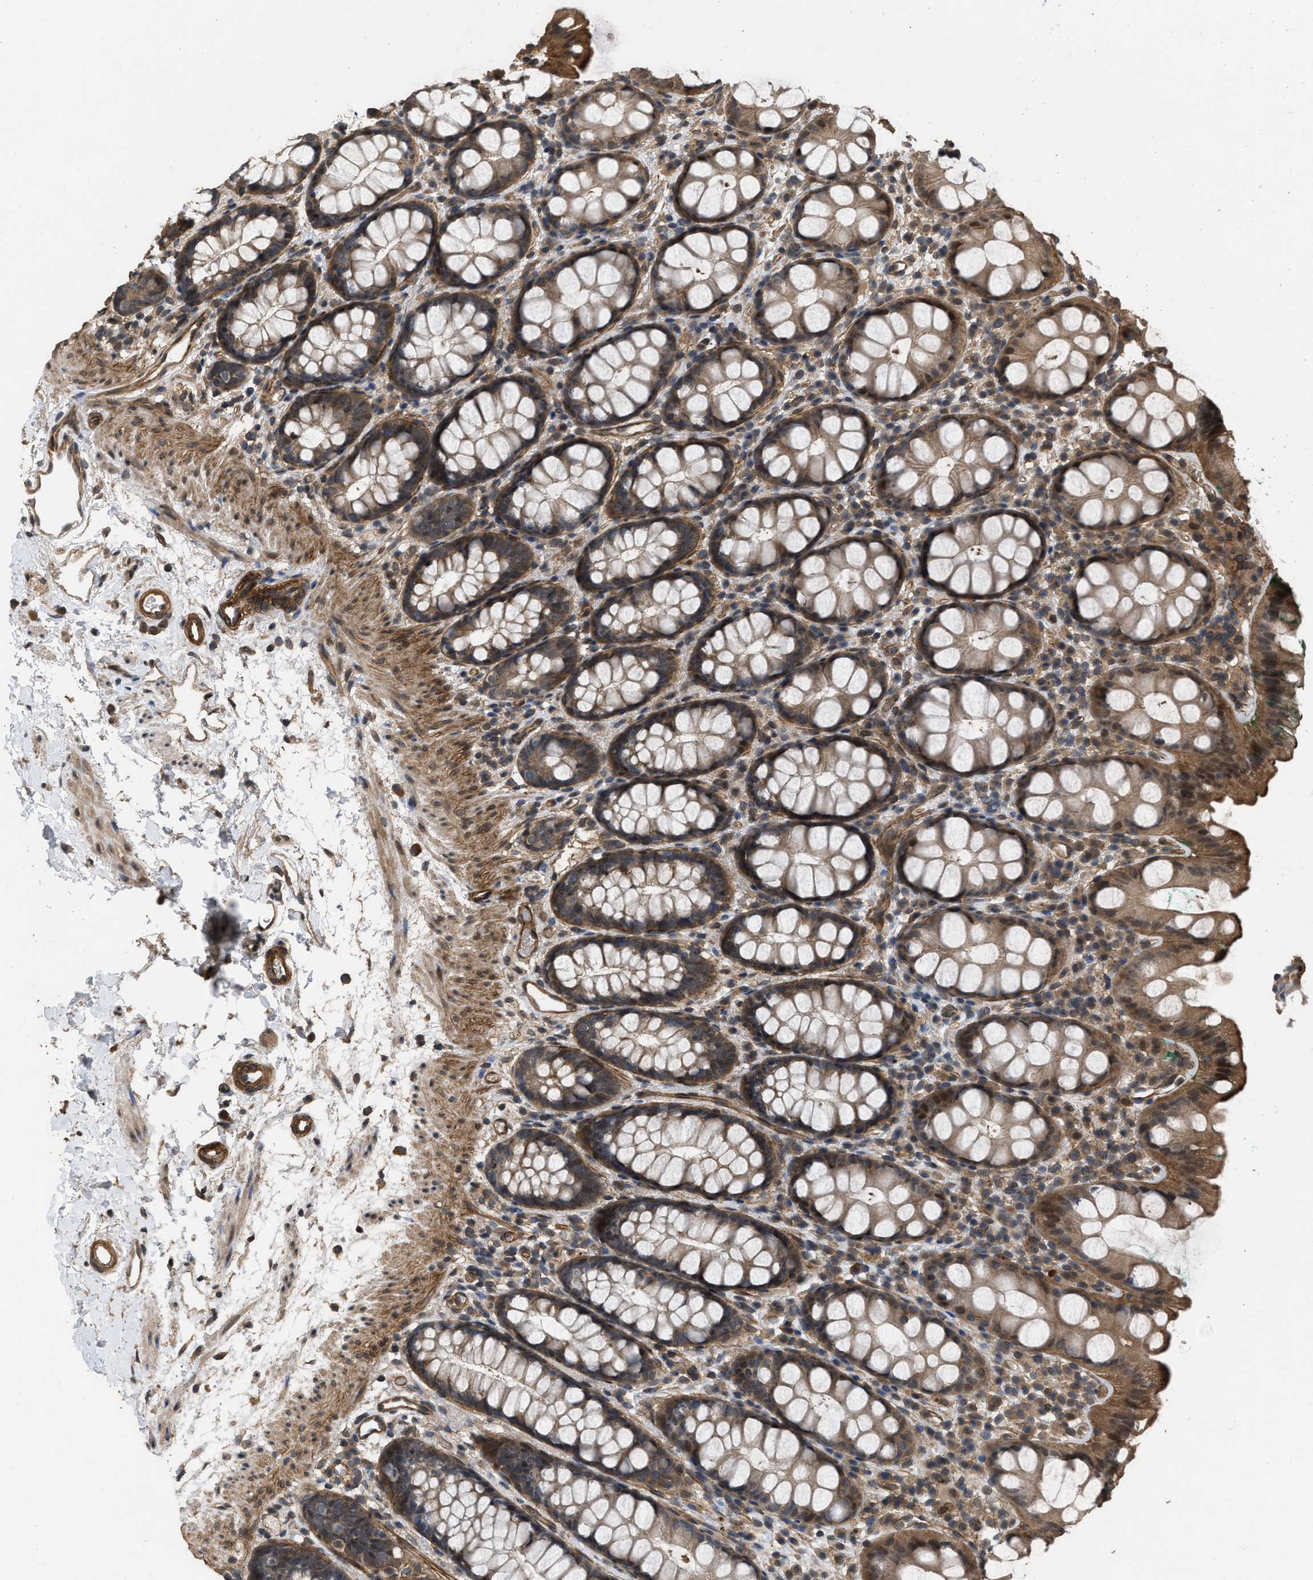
{"staining": {"intensity": "moderate", "quantity": ">75%", "location": "cytoplasmic/membranous"}, "tissue": "rectum", "cell_type": "Glandular cells", "image_type": "normal", "snomed": [{"axis": "morphology", "description": "Normal tissue, NOS"}, {"axis": "topography", "description": "Rectum"}], "caption": "Brown immunohistochemical staining in benign human rectum shows moderate cytoplasmic/membranous staining in approximately >75% of glandular cells.", "gene": "UTRN", "patient": {"sex": "female", "age": 65}}